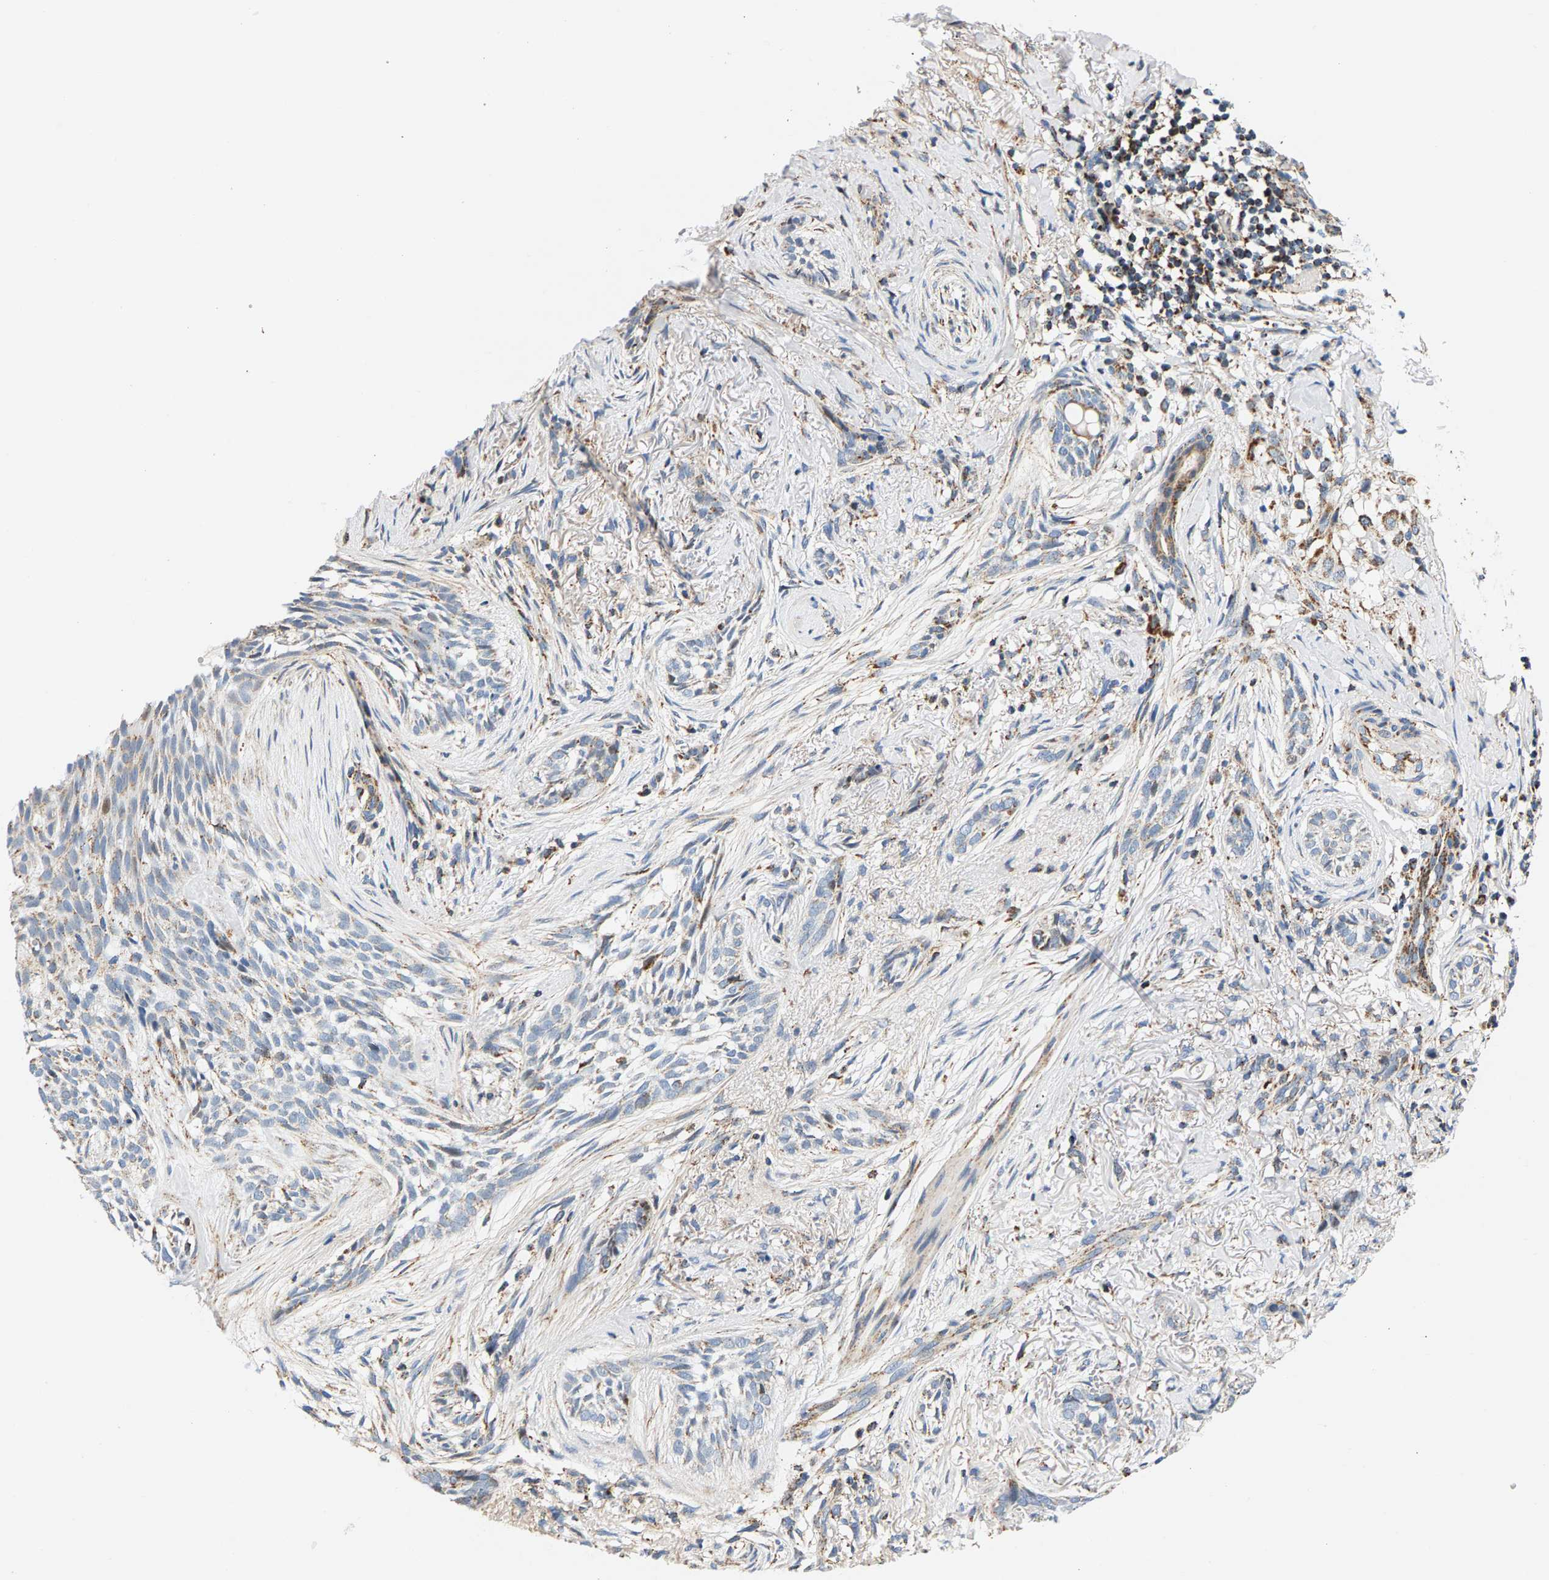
{"staining": {"intensity": "weak", "quantity": "<25%", "location": "cytoplasmic/membranous"}, "tissue": "skin cancer", "cell_type": "Tumor cells", "image_type": "cancer", "snomed": [{"axis": "morphology", "description": "Basal cell carcinoma"}, {"axis": "topography", "description": "Skin"}], "caption": "Immunohistochemistry image of skin basal cell carcinoma stained for a protein (brown), which displays no positivity in tumor cells.", "gene": "PDE1A", "patient": {"sex": "female", "age": 88}}